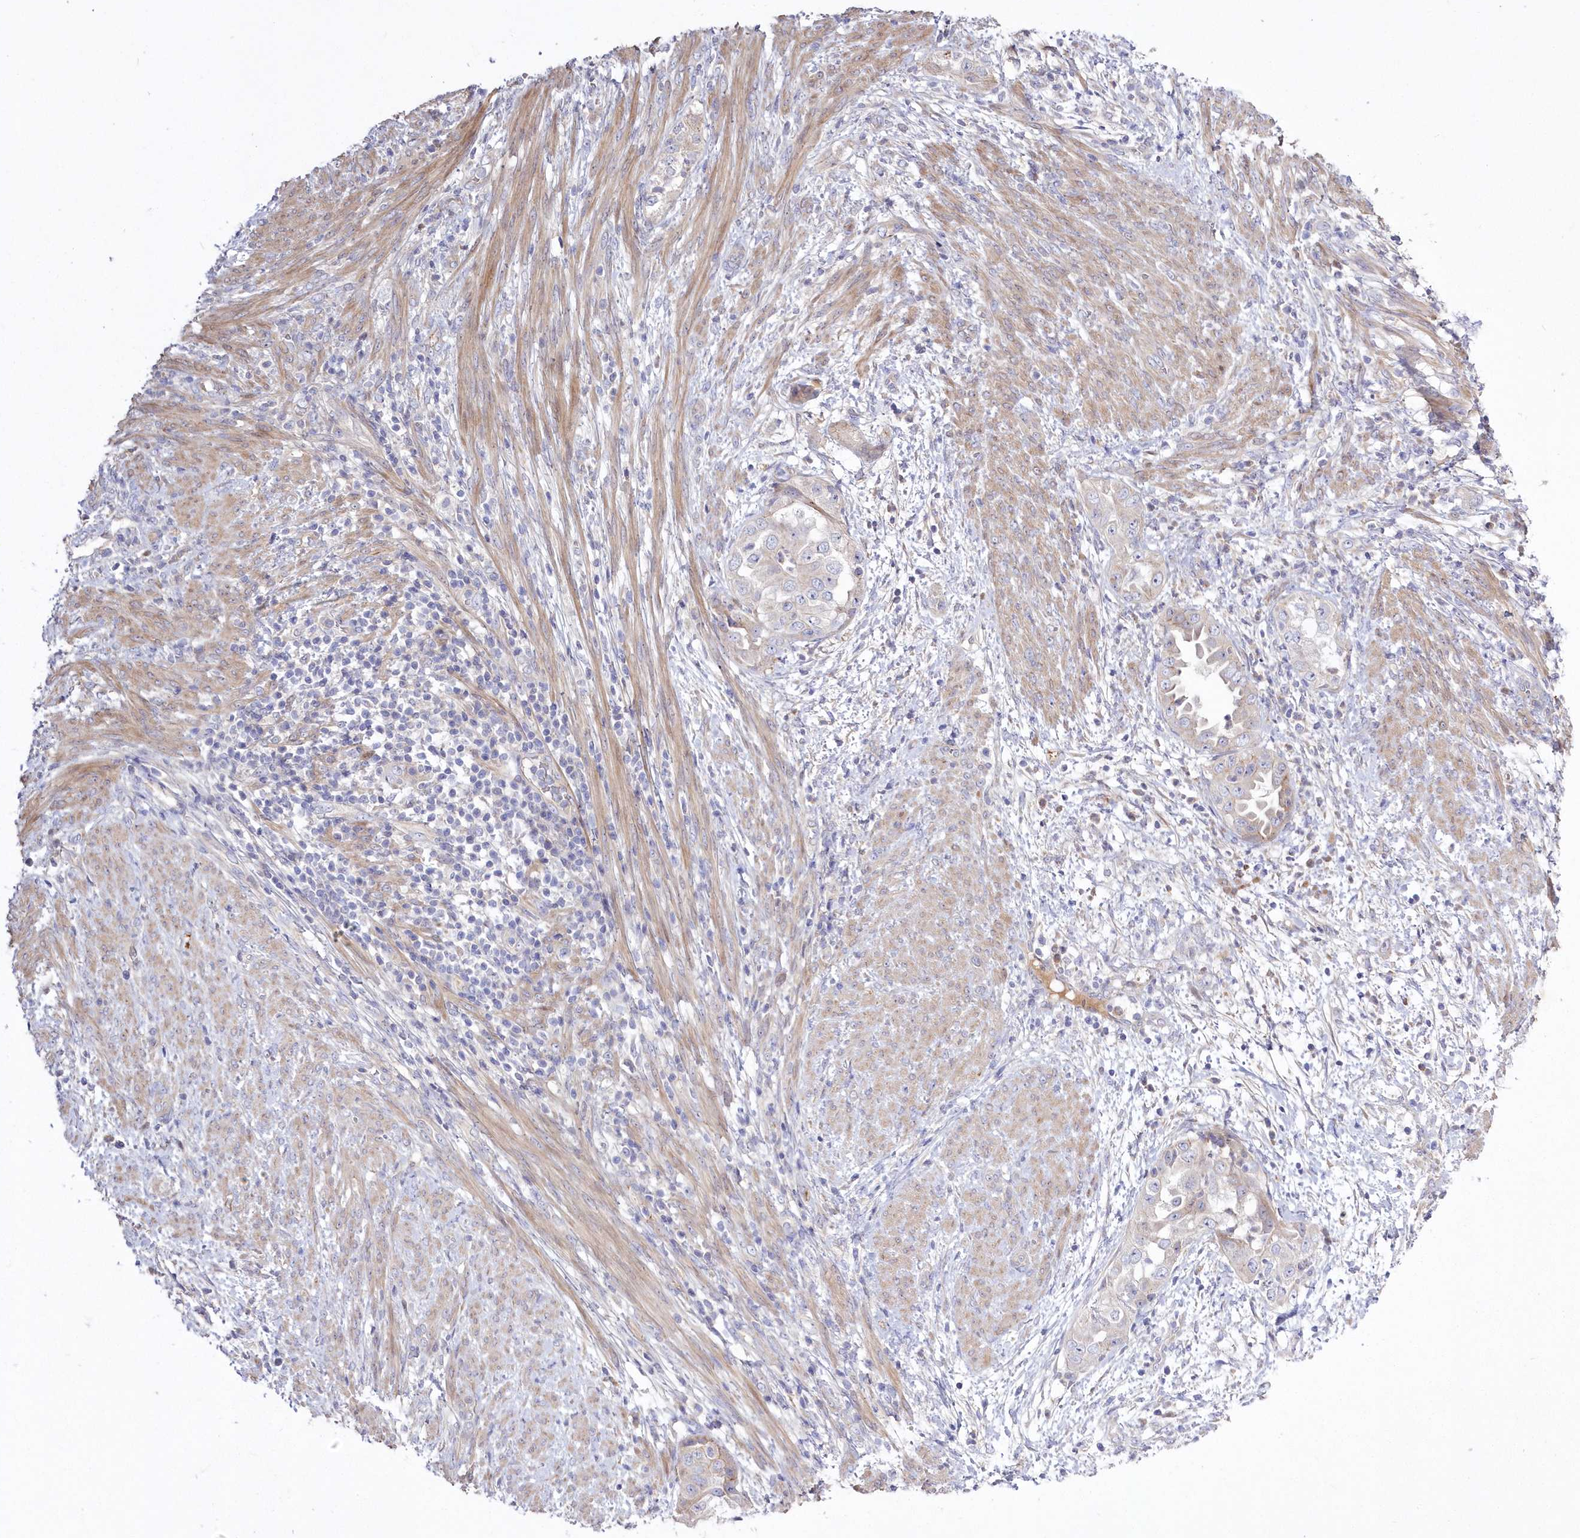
{"staining": {"intensity": "weak", "quantity": "<25%", "location": "cytoplasmic/membranous"}, "tissue": "endometrial cancer", "cell_type": "Tumor cells", "image_type": "cancer", "snomed": [{"axis": "morphology", "description": "Adenocarcinoma, NOS"}, {"axis": "topography", "description": "Endometrium"}], "caption": "Immunohistochemical staining of human endometrial adenocarcinoma exhibits no significant staining in tumor cells.", "gene": "WBP1L", "patient": {"sex": "female", "age": 85}}